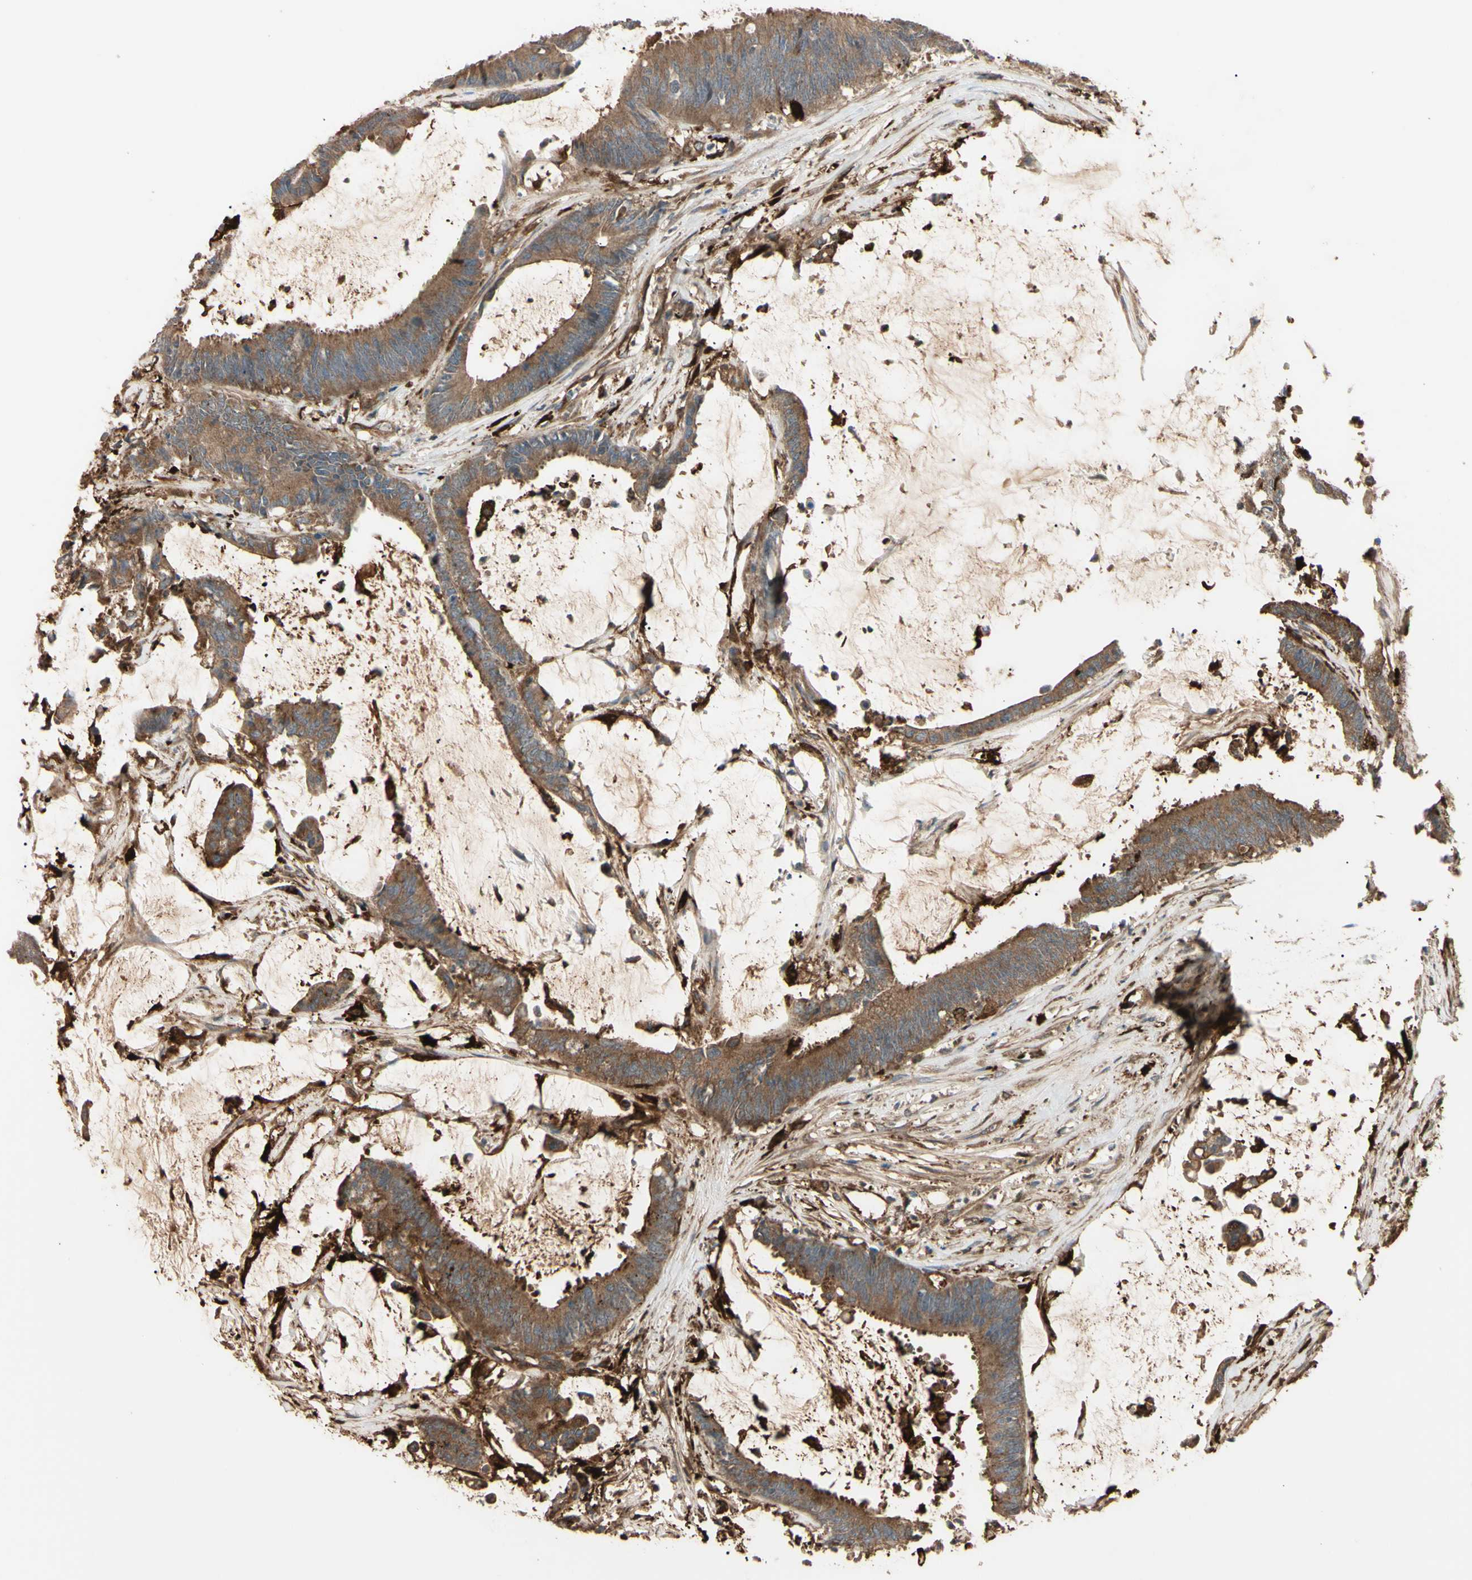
{"staining": {"intensity": "moderate", "quantity": ">75%", "location": "cytoplasmic/membranous"}, "tissue": "colorectal cancer", "cell_type": "Tumor cells", "image_type": "cancer", "snomed": [{"axis": "morphology", "description": "Adenocarcinoma, NOS"}, {"axis": "topography", "description": "Rectum"}], "caption": "High-power microscopy captured an IHC histopathology image of colorectal cancer, revealing moderate cytoplasmic/membranous expression in about >75% of tumor cells. (Stains: DAB in brown, nuclei in blue, Microscopy: brightfield microscopy at high magnification).", "gene": "PTPN12", "patient": {"sex": "female", "age": 66}}